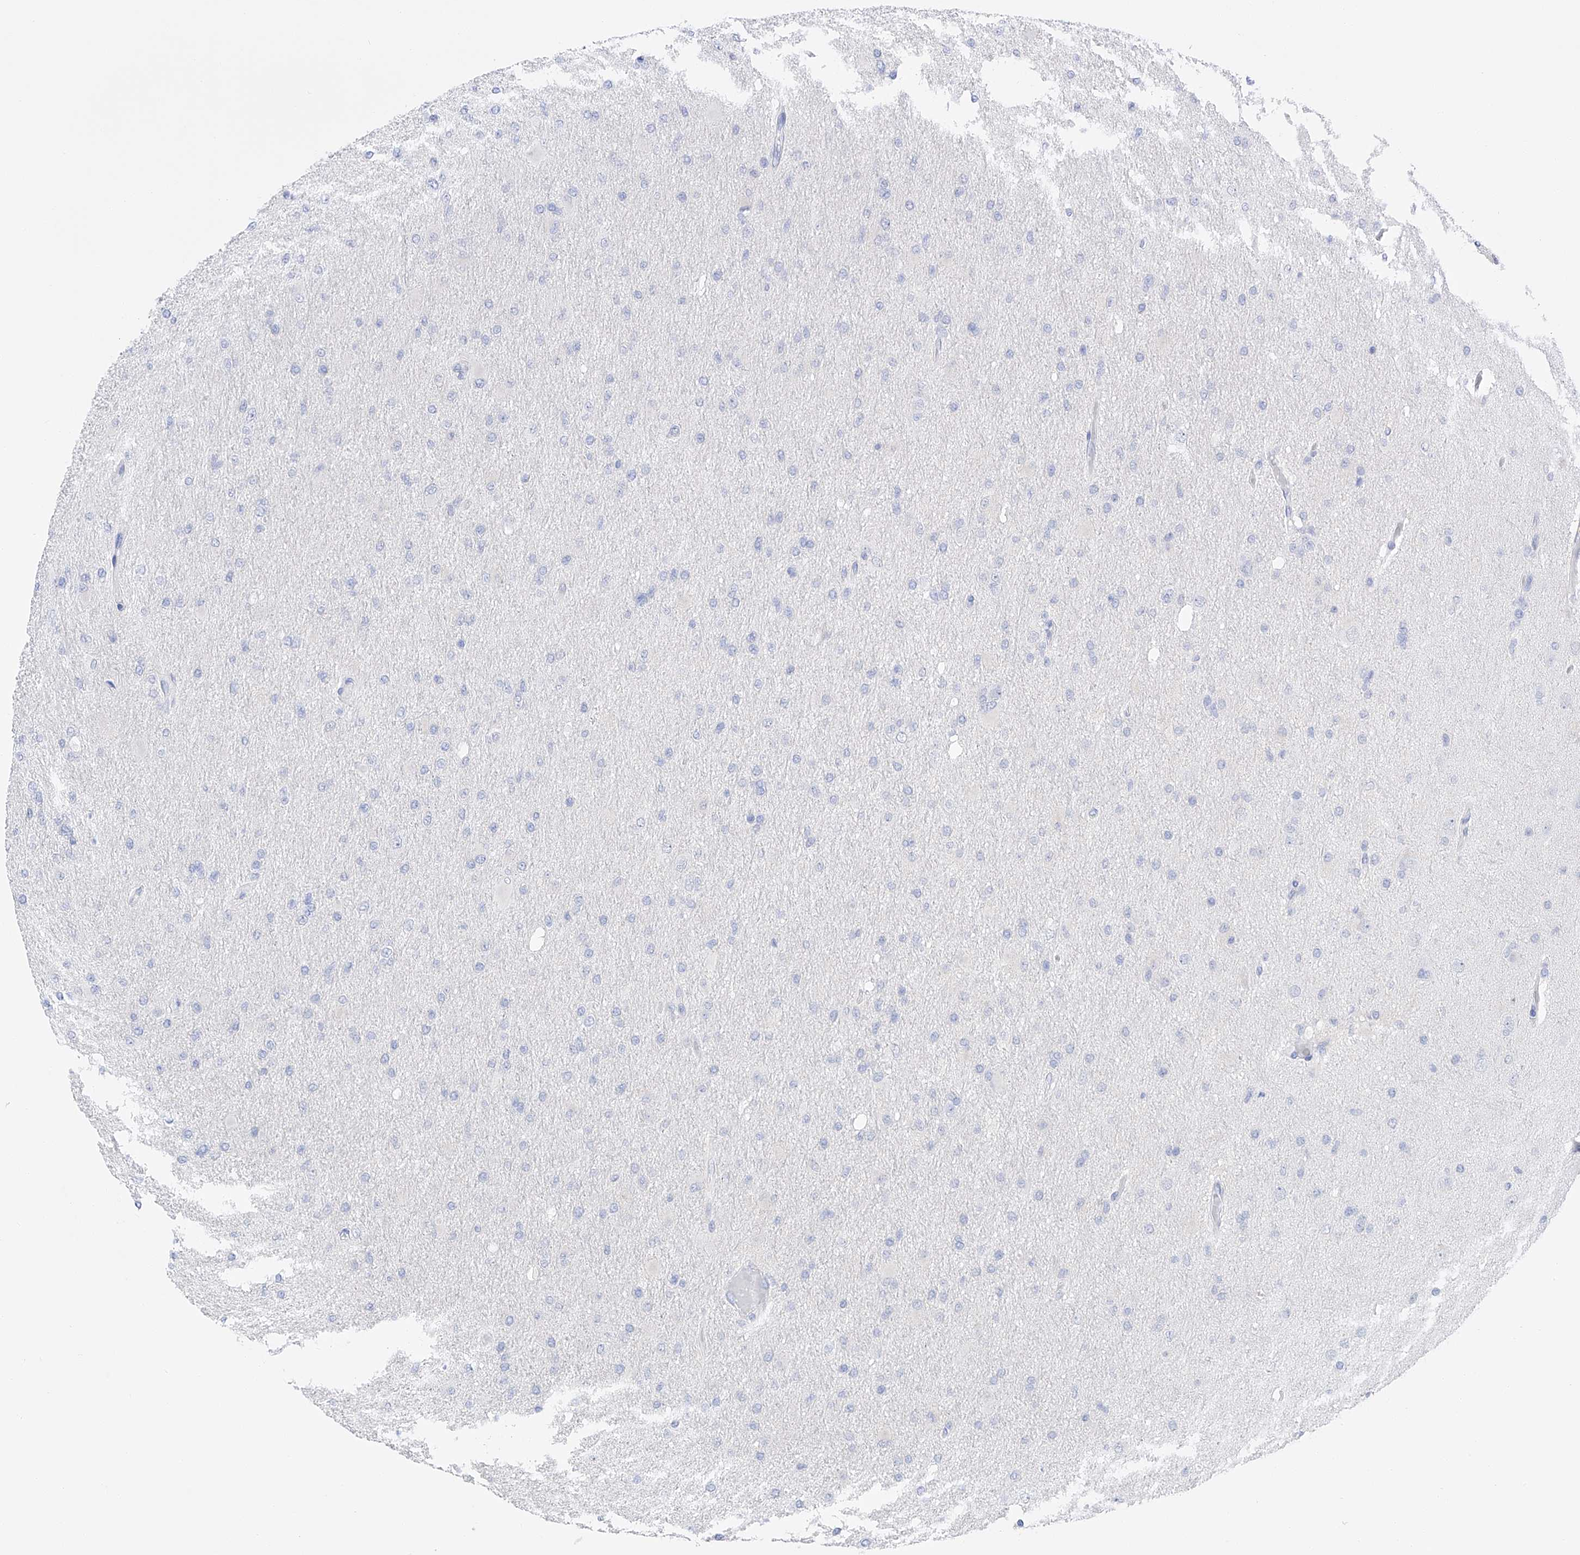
{"staining": {"intensity": "negative", "quantity": "none", "location": "none"}, "tissue": "glioma", "cell_type": "Tumor cells", "image_type": "cancer", "snomed": [{"axis": "morphology", "description": "Glioma, malignant, High grade"}, {"axis": "topography", "description": "Cerebral cortex"}], "caption": "Tumor cells show no significant staining in glioma. The staining is performed using DAB brown chromogen with nuclei counter-stained in using hematoxylin.", "gene": "FLG", "patient": {"sex": "female", "age": 36}}